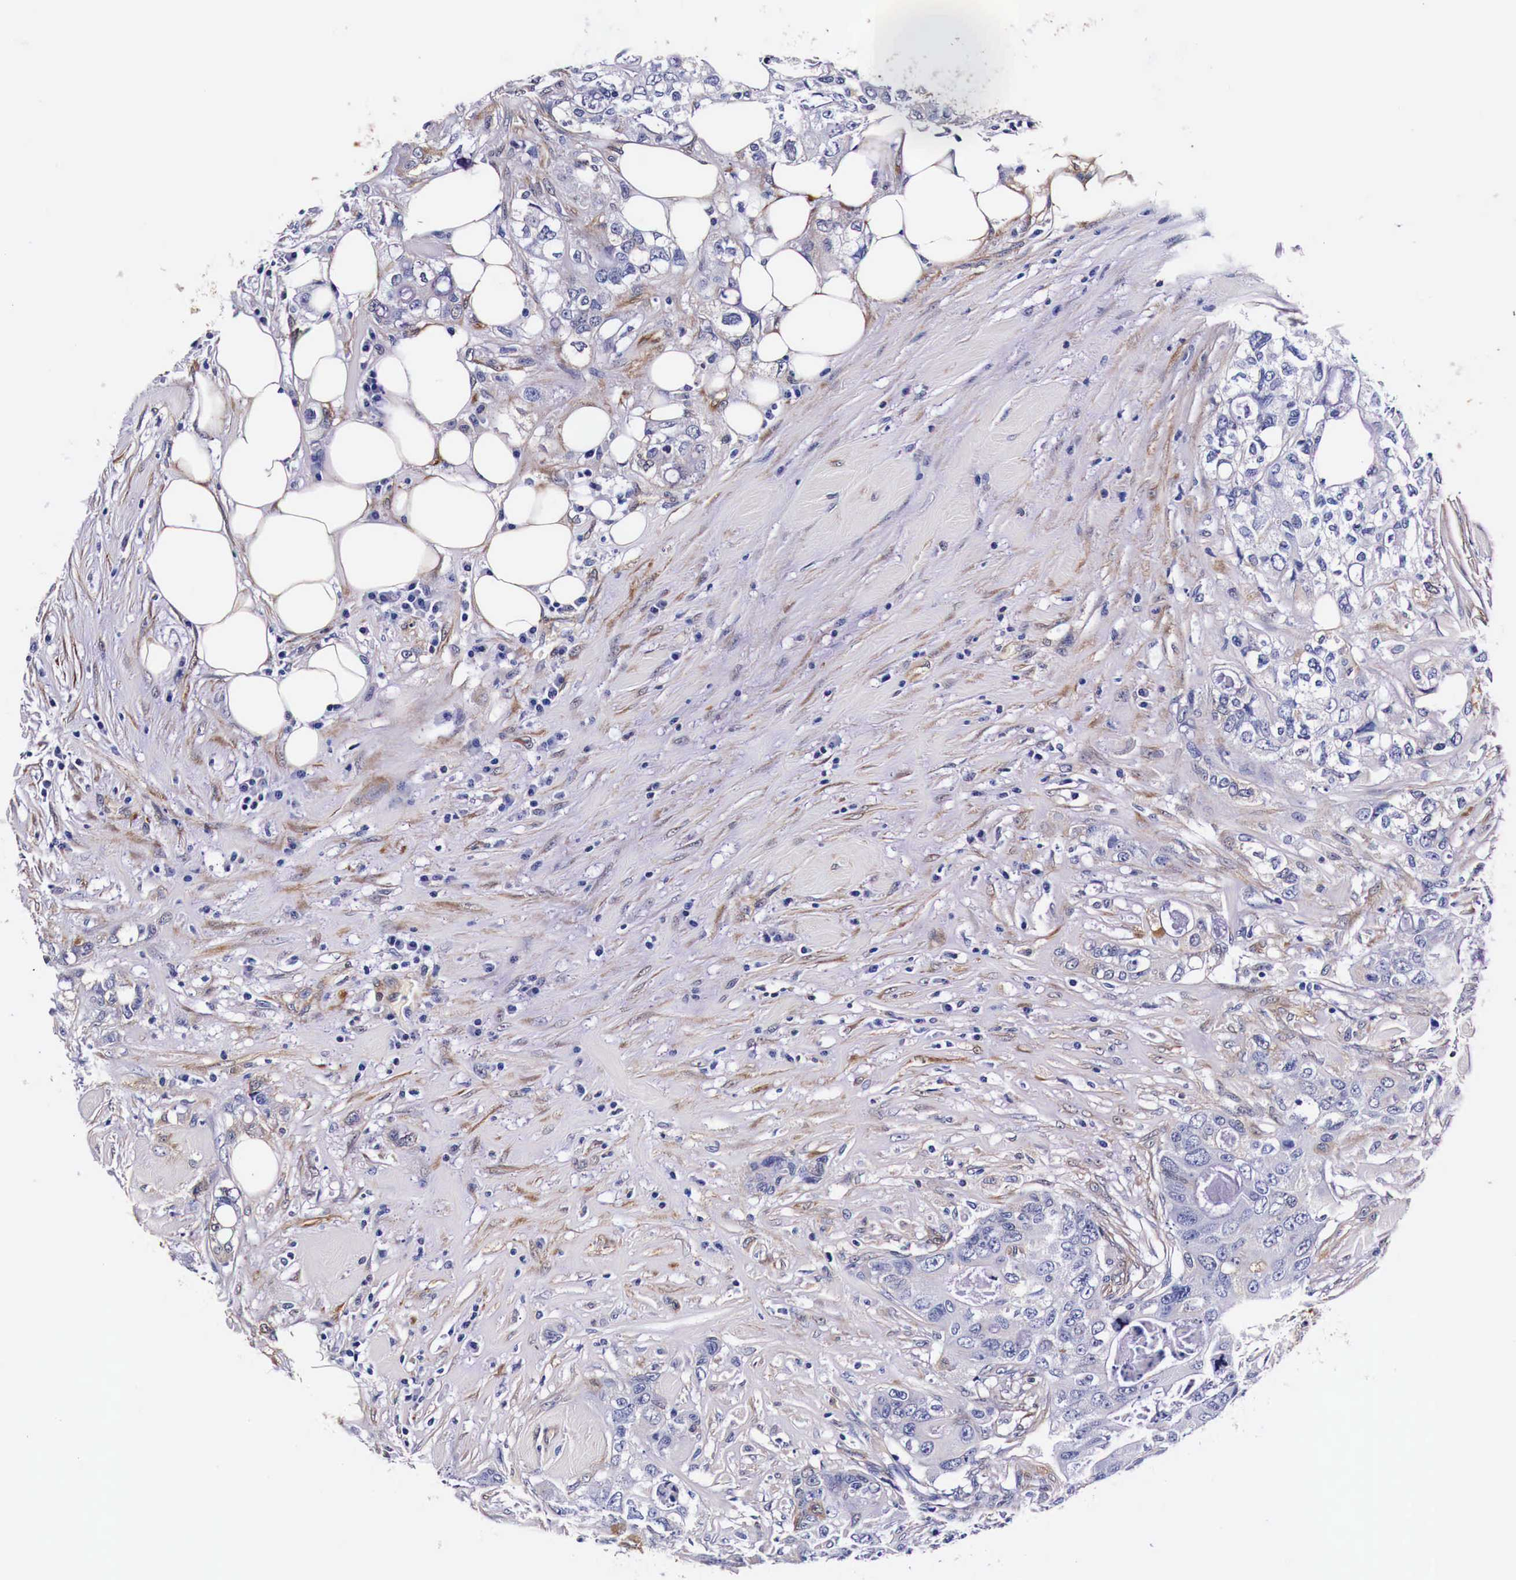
{"staining": {"intensity": "negative", "quantity": "none", "location": "none"}, "tissue": "colorectal cancer", "cell_type": "Tumor cells", "image_type": "cancer", "snomed": [{"axis": "morphology", "description": "Adenocarcinoma, NOS"}, {"axis": "topography", "description": "Rectum"}], "caption": "Immunohistochemical staining of human colorectal adenocarcinoma exhibits no significant positivity in tumor cells.", "gene": "HSPB1", "patient": {"sex": "female", "age": 57}}